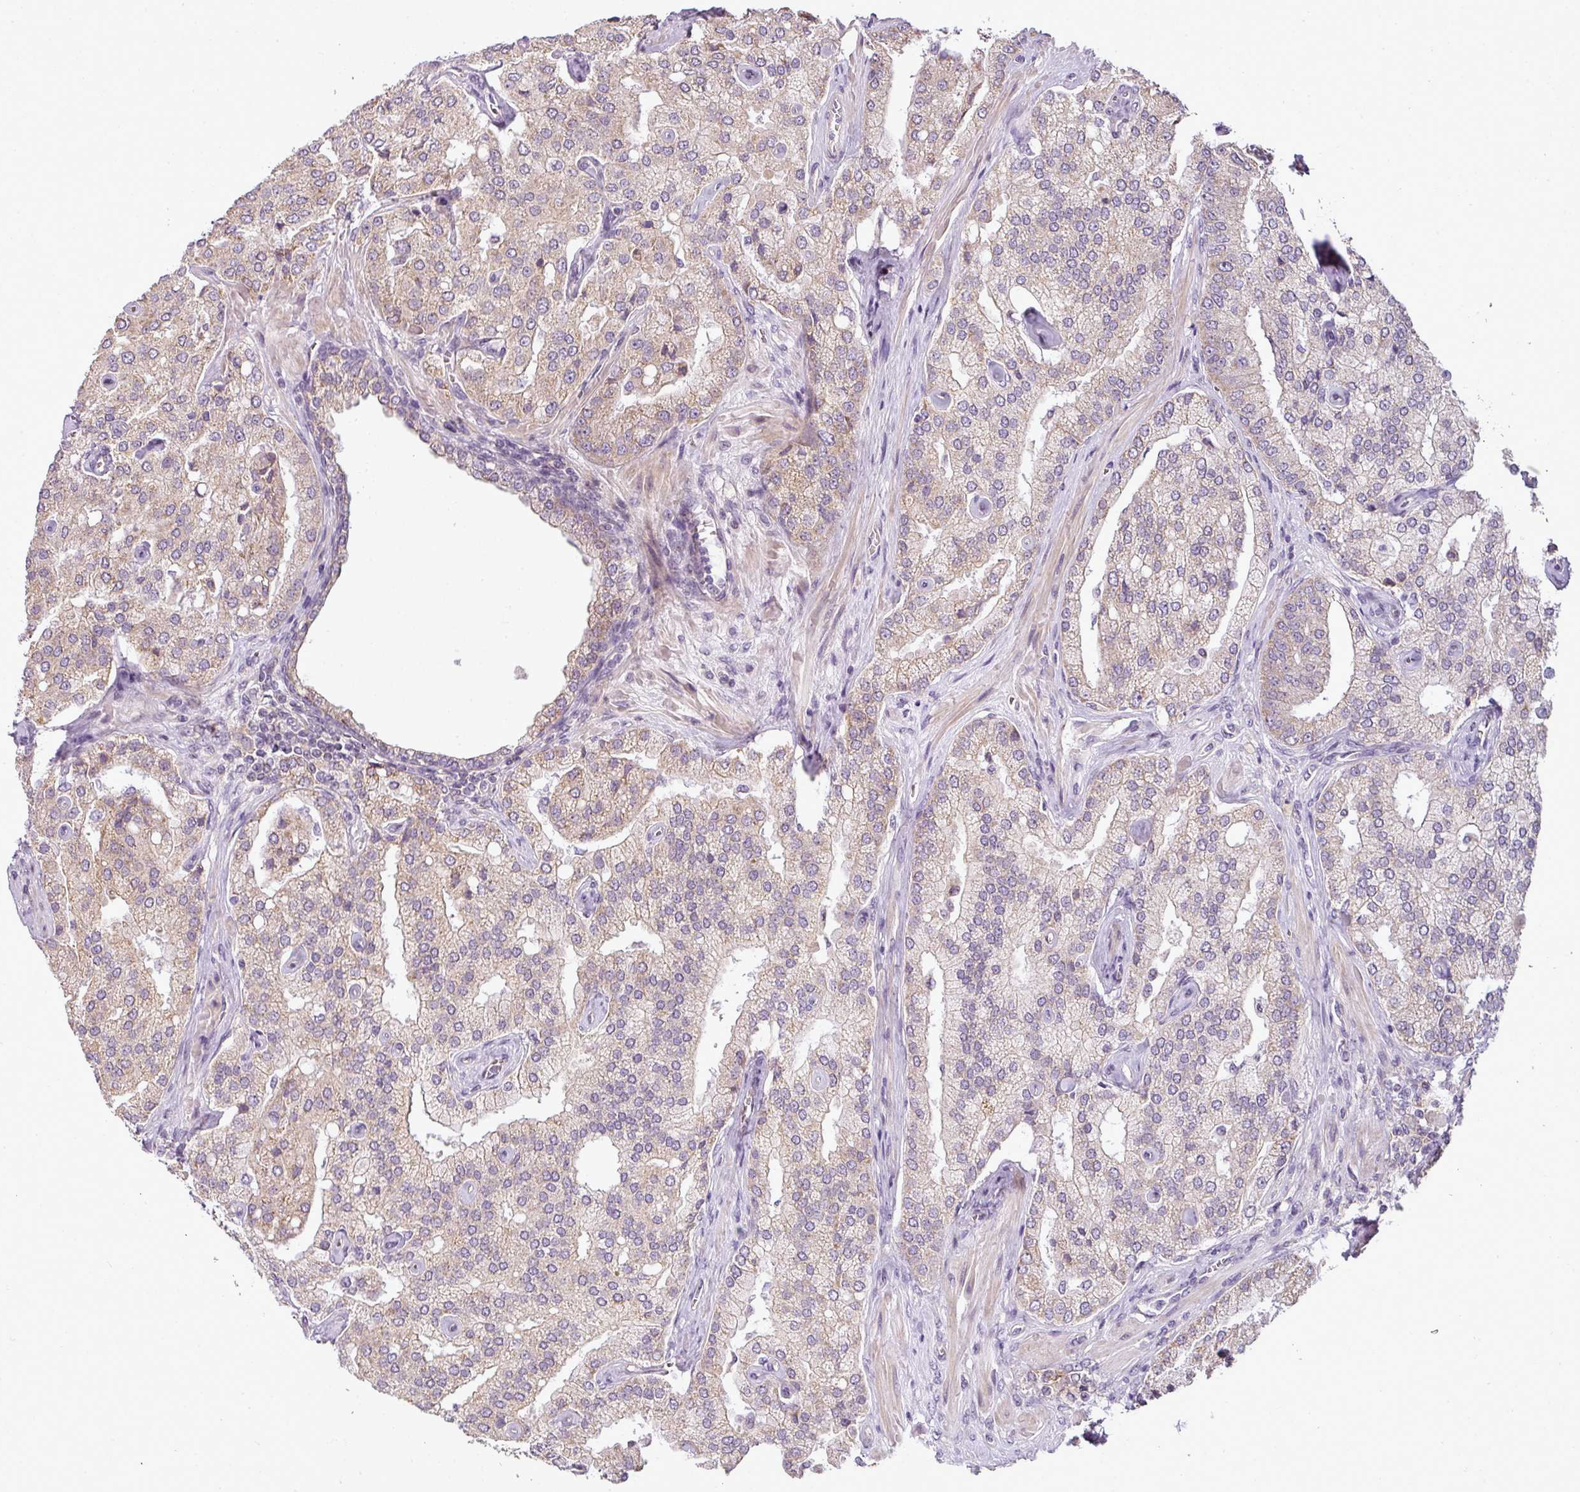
{"staining": {"intensity": "weak", "quantity": "25%-75%", "location": "cytoplasmic/membranous"}, "tissue": "prostate cancer", "cell_type": "Tumor cells", "image_type": "cancer", "snomed": [{"axis": "morphology", "description": "Adenocarcinoma, High grade"}, {"axis": "topography", "description": "Prostate"}], "caption": "A brown stain highlights weak cytoplasmic/membranous staining of a protein in human prostate cancer (adenocarcinoma (high-grade)) tumor cells.", "gene": "LY75", "patient": {"sex": "male", "age": 68}}